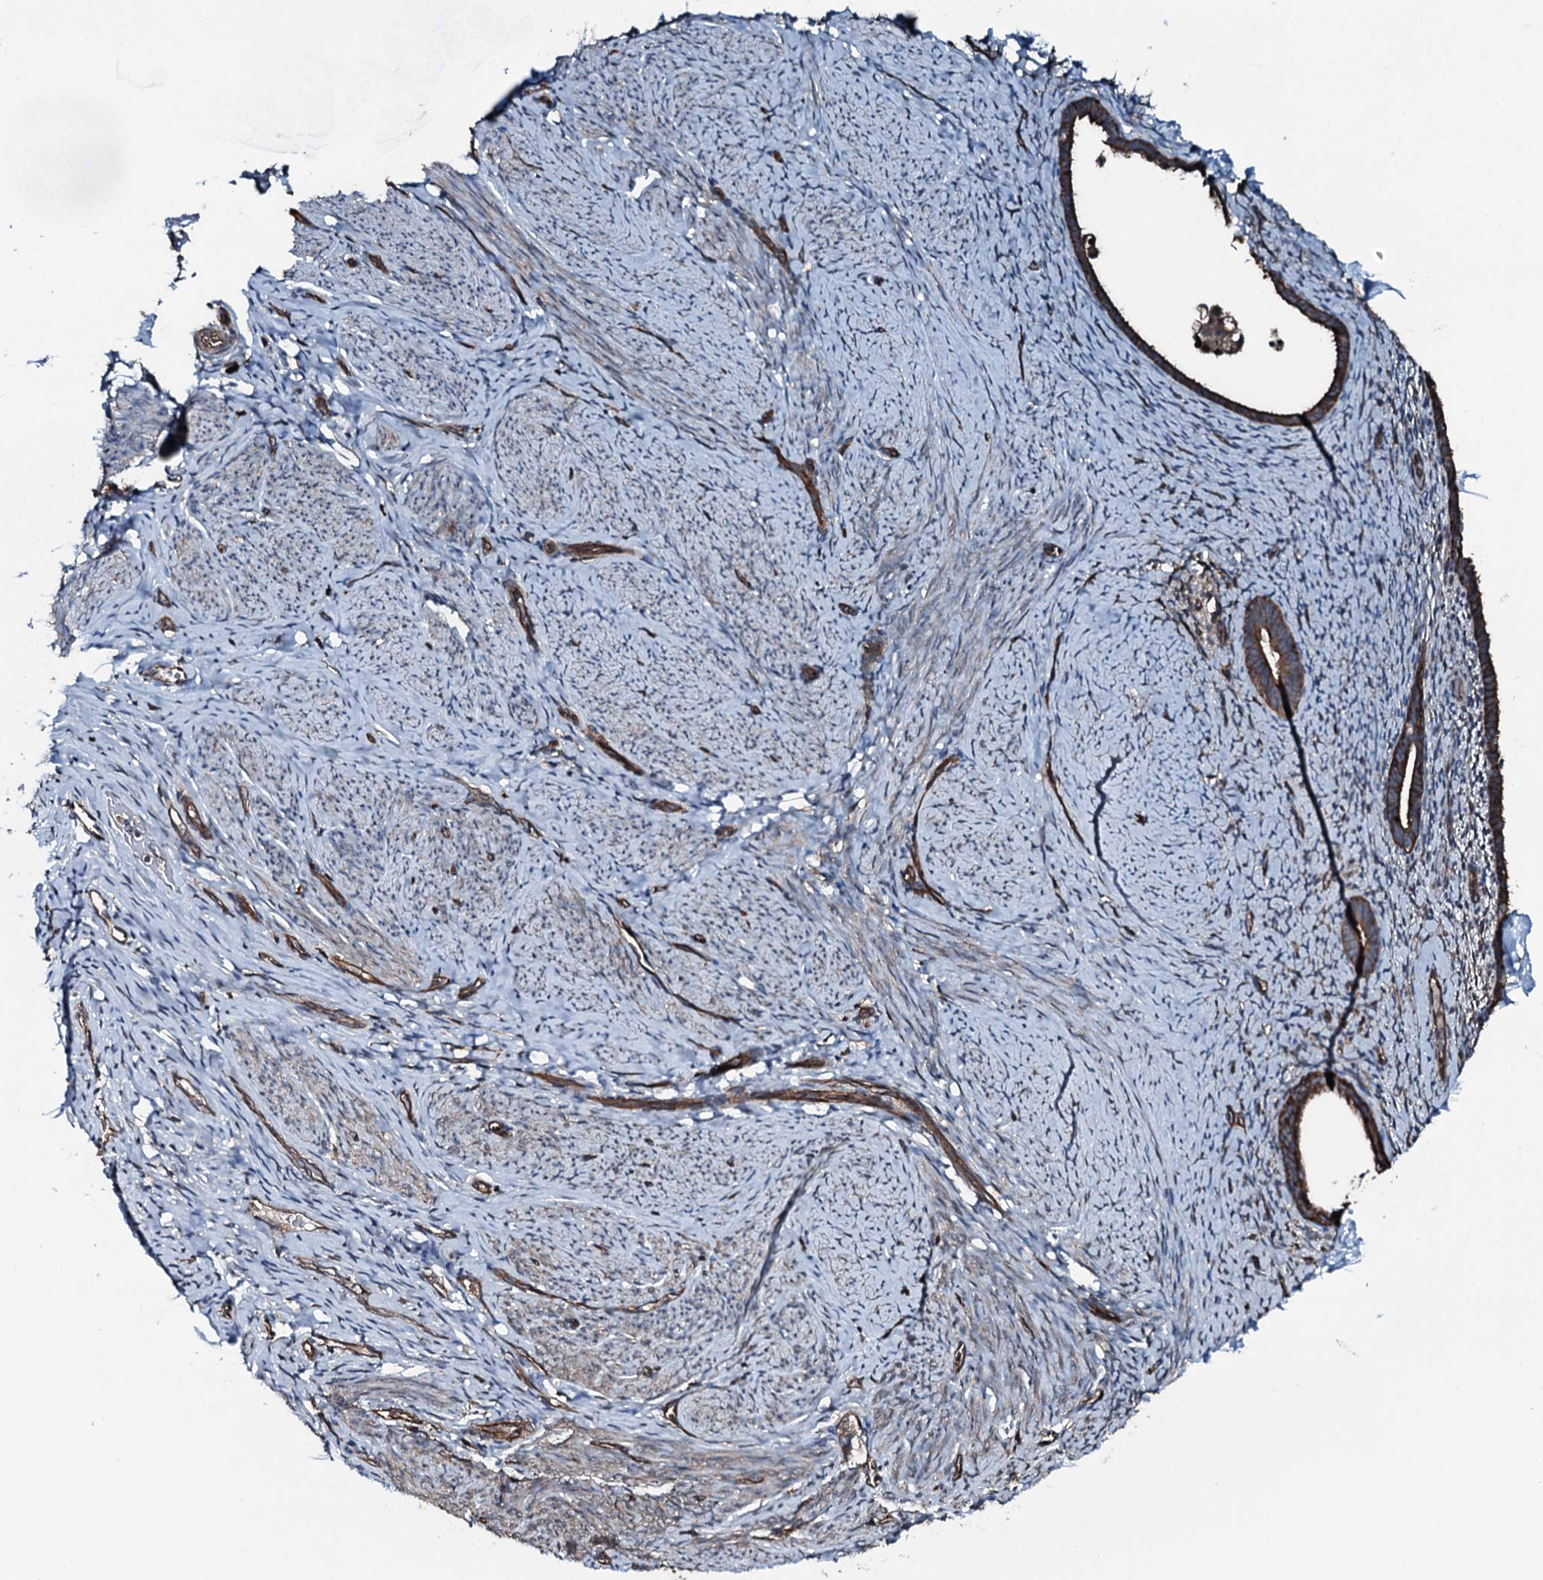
{"staining": {"intensity": "negative", "quantity": "none", "location": "none"}, "tissue": "endometrium", "cell_type": "Cells in endometrial stroma", "image_type": "normal", "snomed": [{"axis": "morphology", "description": "Normal tissue, NOS"}, {"axis": "topography", "description": "Endometrium"}], "caption": "Normal endometrium was stained to show a protein in brown. There is no significant positivity in cells in endometrial stroma. (Brightfield microscopy of DAB (3,3'-diaminobenzidine) IHC at high magnification).", "gene": "SLC25A38", "patient": {"sex": "female", "age": 65}}